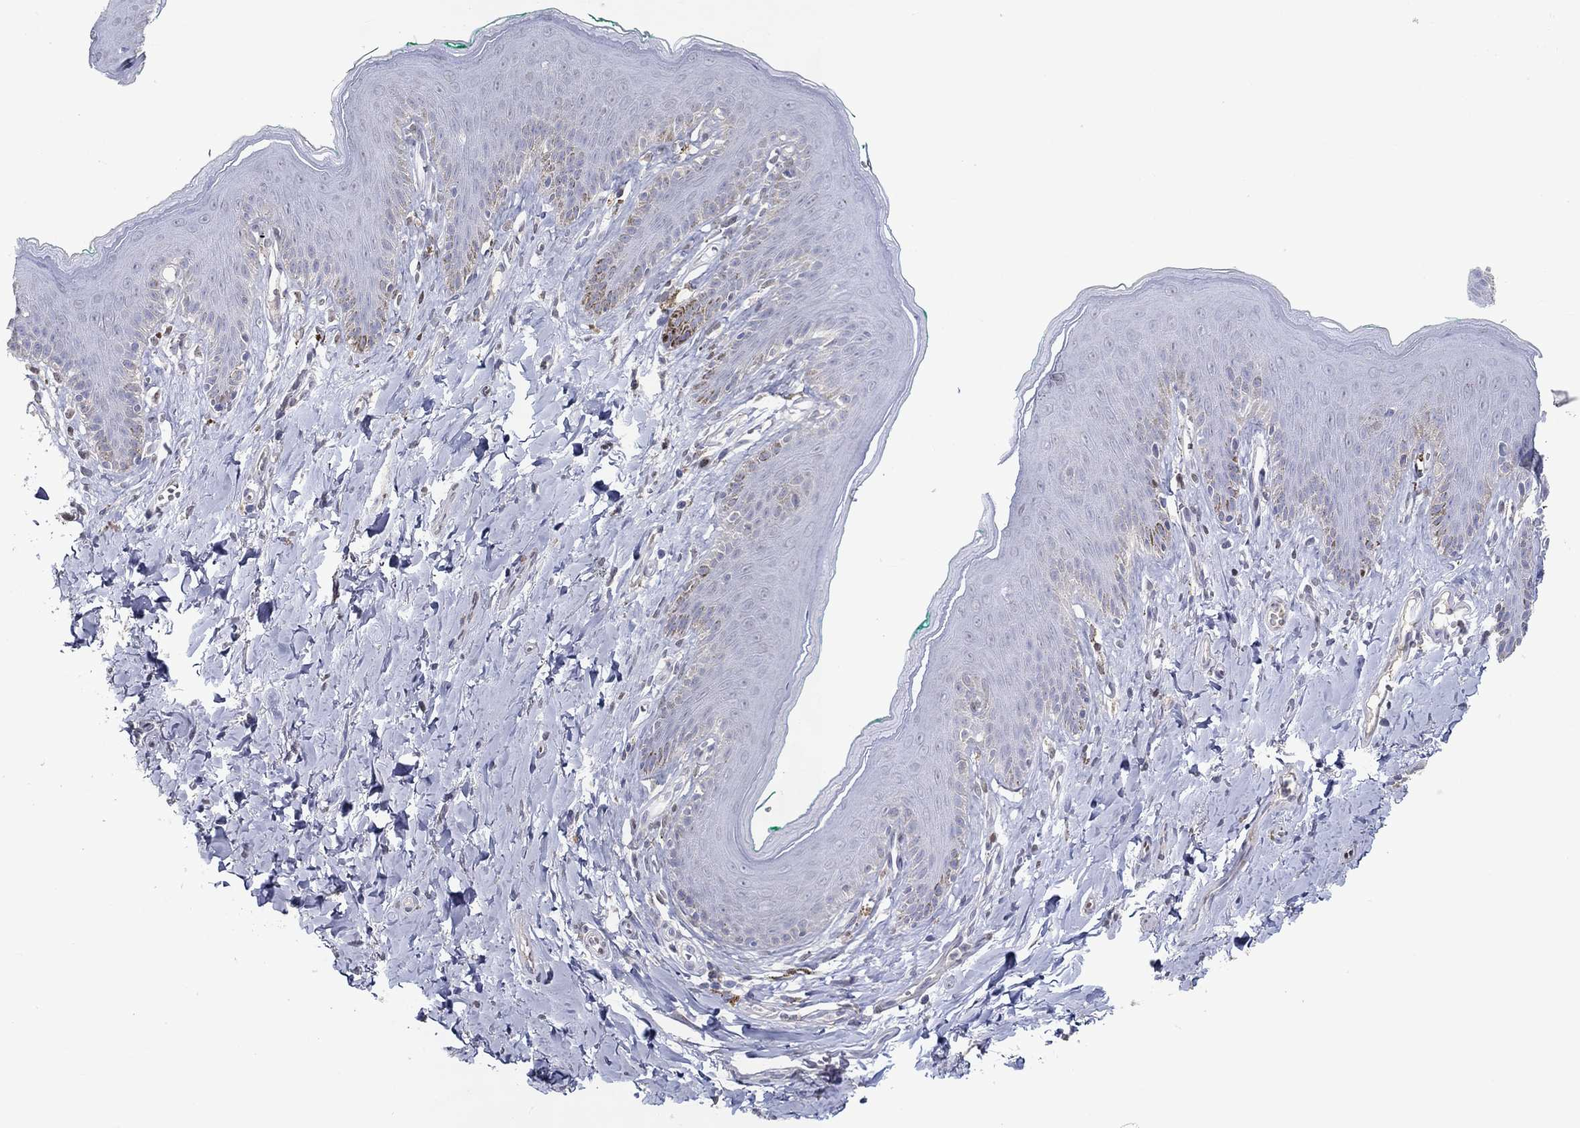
{"staining": {"intensity": "weak", "quantity": "<25%", "location": "cytoplasmic/membranous"}, "tissue": "skin", "cell_type": "Epidermal cells", "image_type": "normal", "snomed": [{"axis": "morphology", "description": "Normal tissue, NOS"}, {"axis": "topography", "description": "Vulva"}], "caption": "DAB immunohistochemical staining of unremarkable human skin shows no significant staining in epidermal cells.", "gene": "FGF2", "patient": {"sex": "female", "age": 66}}